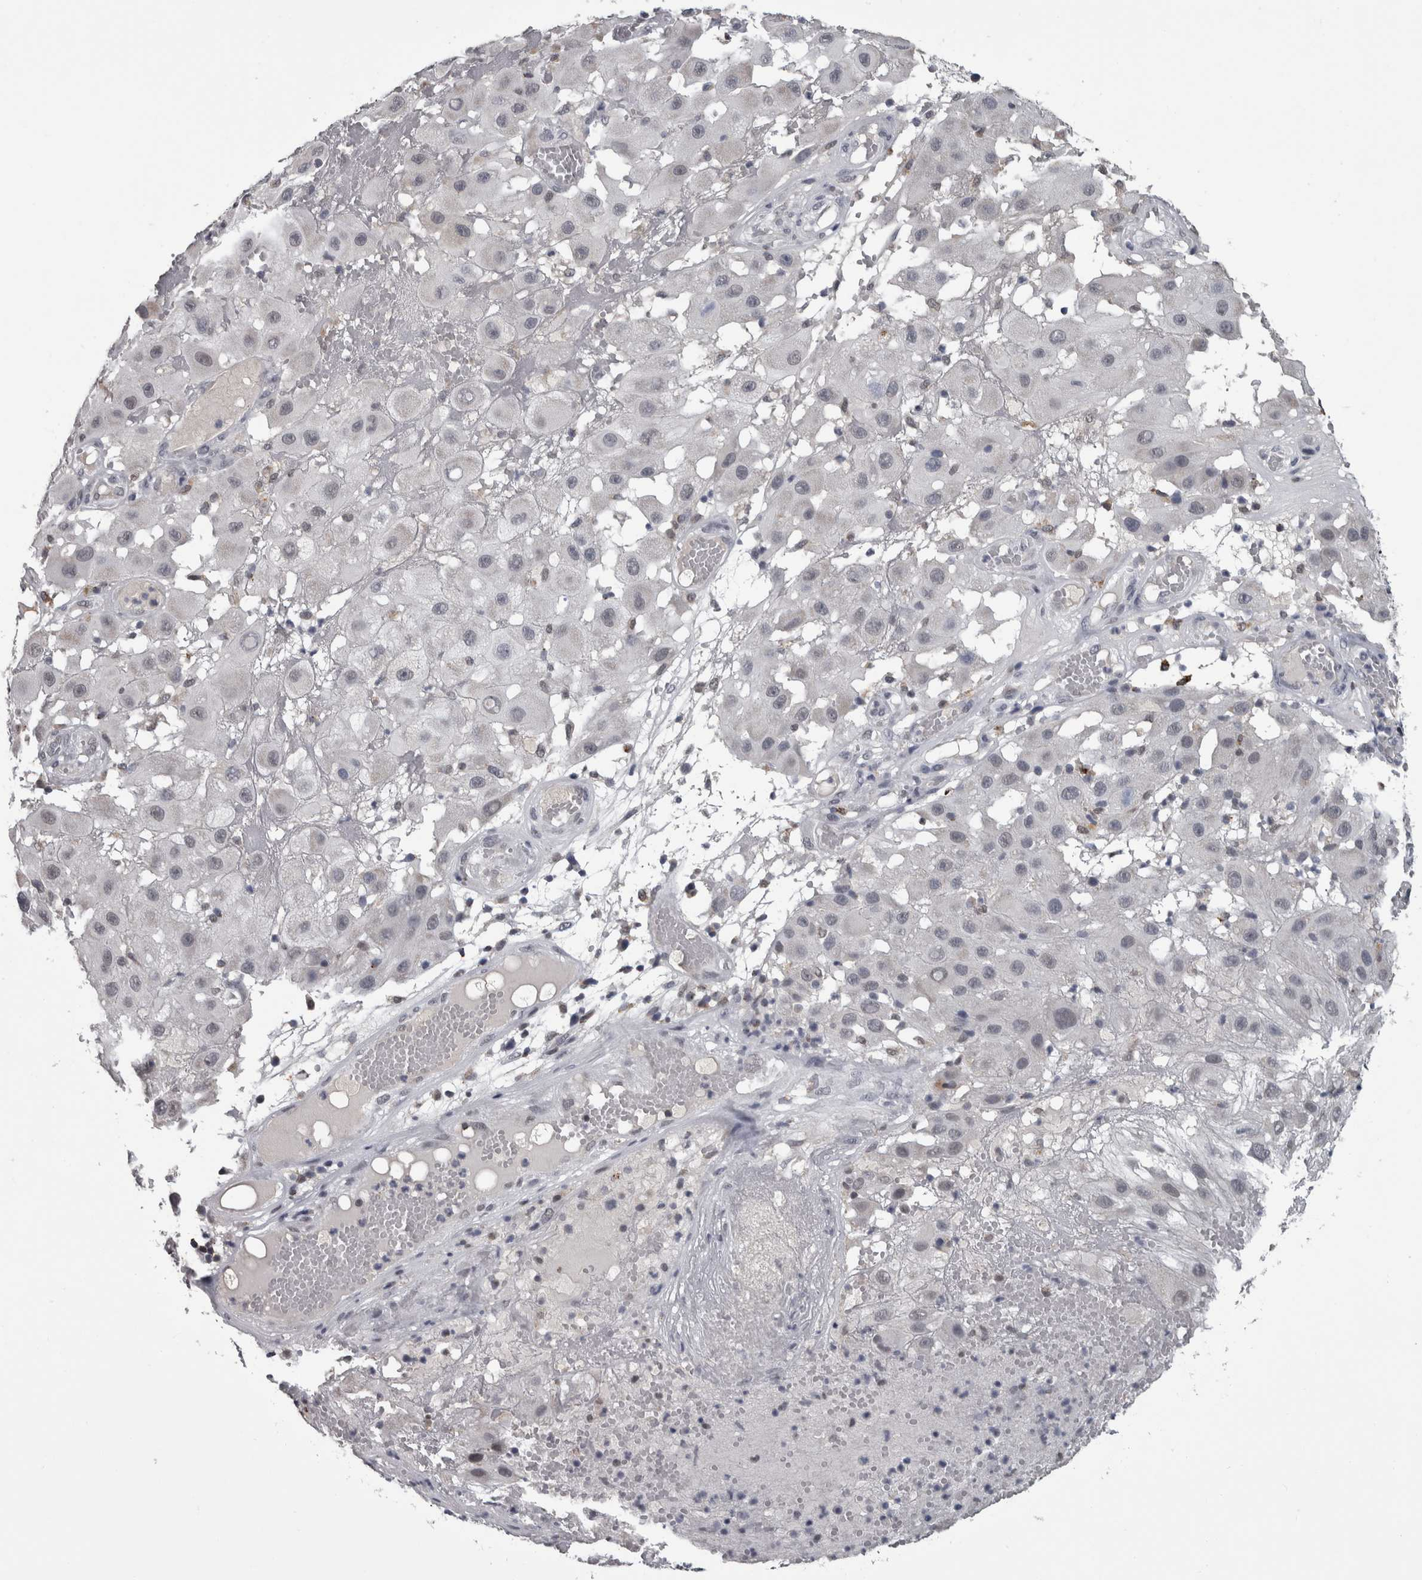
{"staining": {"intensity": "negative", "quantity": "none", "location": "none"}, "tissue": "melanoma", "cell_type": "Tumor cells", "image_type": "cancer", "snomed": [{"axis": "morphology", "description": "Malignant melanoma, NOS"}, {"axis": "topography", "description": "Skin"}], "caption": "Tumor cells show no significant protein staining in melanoma. The staining was performed using DAB (3,3'-diaminobenzidine) to visualize the protein expression in brown, while the nuclei were stained in blue with hematoxylin (Magnification: 20x).", "gene": "NAAA", "patient": {"sex": "female", "age": 81}}